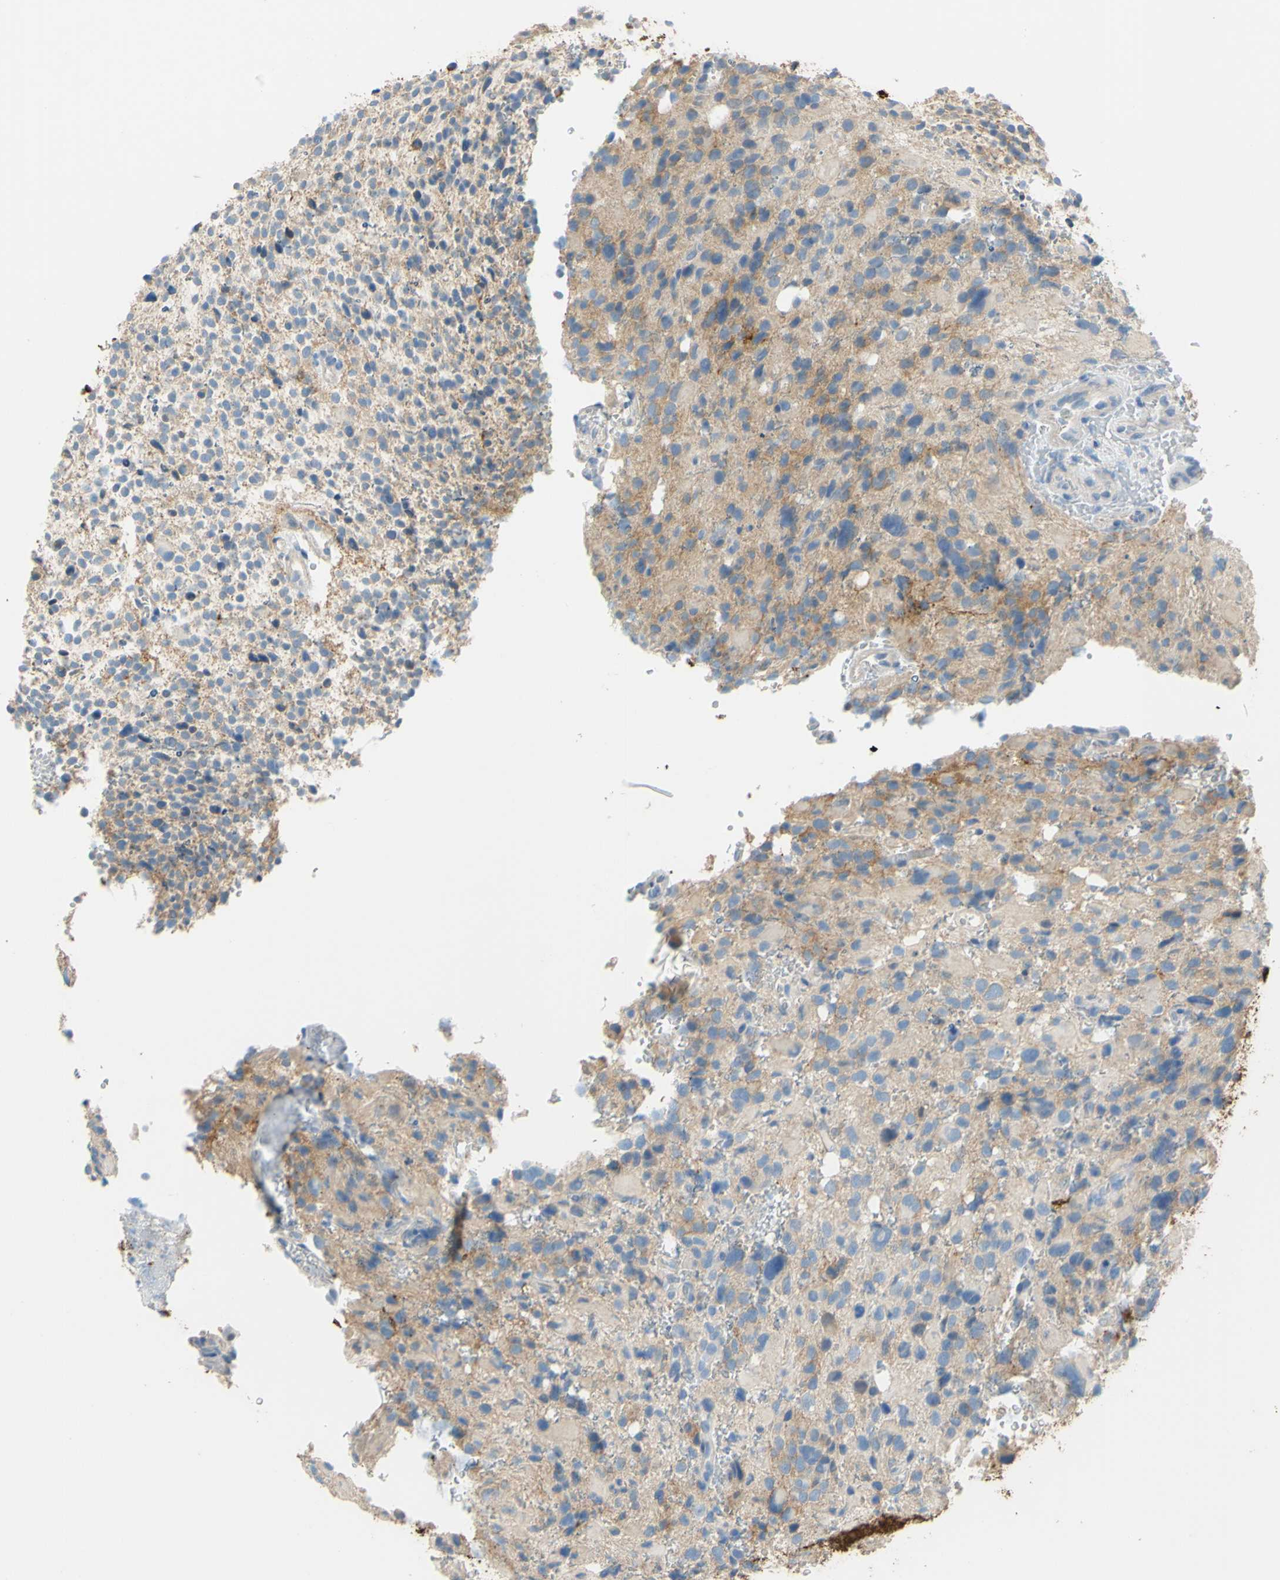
{"staining": {"intensity": "negative", "quantity": "none", "location": "none"}, "tissue": "glioma", "cell_type": "Tumor cells", "image_type": "cancer", "snomed": [{"axis": "morphology", "description": "Glioma, malignant, High grade"}, {"axis": "topography", "description": "Brain"}], "caption": "Protein analysis of high-grade glioma (malignant) shows no significant staining in tumor cells.", "gene": "SLC1A2", "patient": {"sex": "male", "age": 48}}